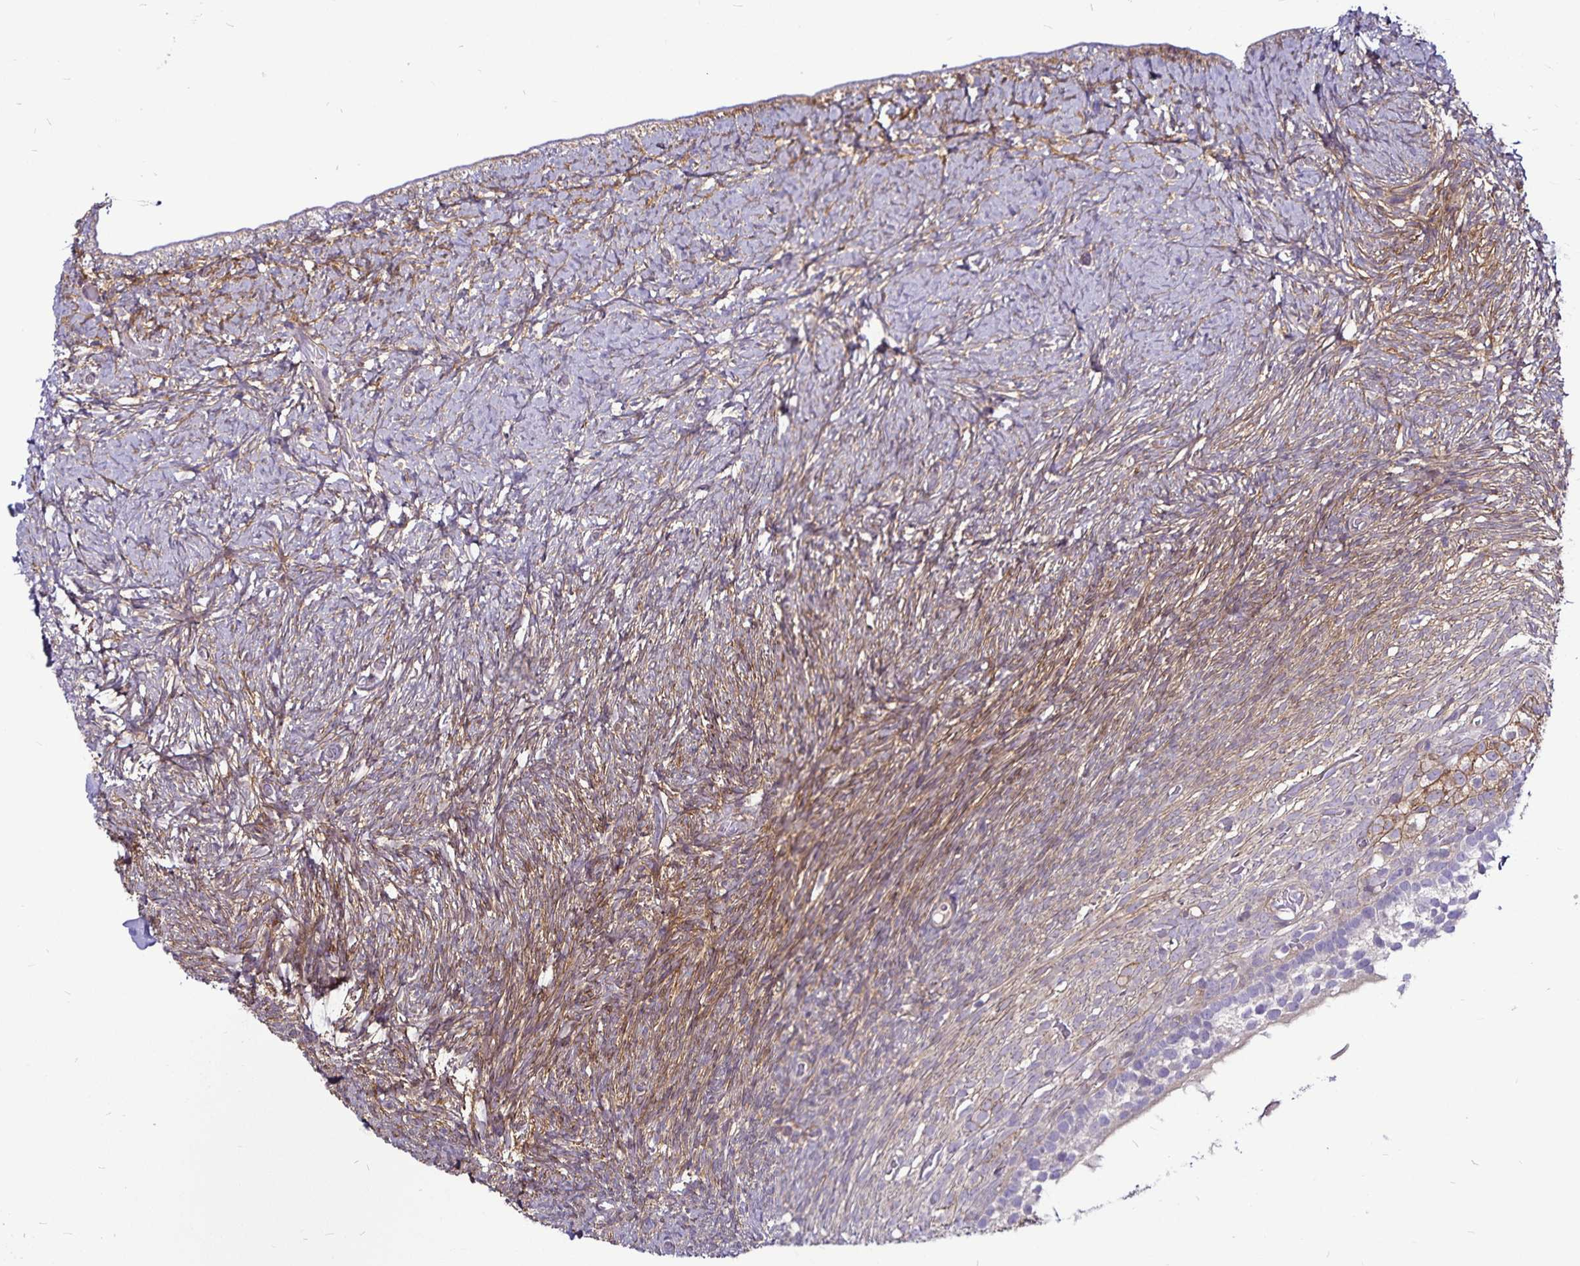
{"staining": {"intensity": "weak", "quantity": ">75%", "location": "cytoplasmic/membranous"}, "tissue": "ovary", "cell_type": "Ovarian stroma cells", "image_type": "normal", "snomed": [{"axis": "morphology", "description": "Normal tissue, NOS"}, {"axis": "topography", "description": "Ovary"}], "caption": "Protein analysis of benign ovary displays weak cytoplasmic/membranous staining in approximately >75% of ovarian stroma cells. The staining was performed using DAB to visualize the protein expression in brown, while the nuclei were stained in blue with hematoxylin (Magnification: 20x).", "gene": "GNG12", "patient": {"sex": "female", "age": 39}}